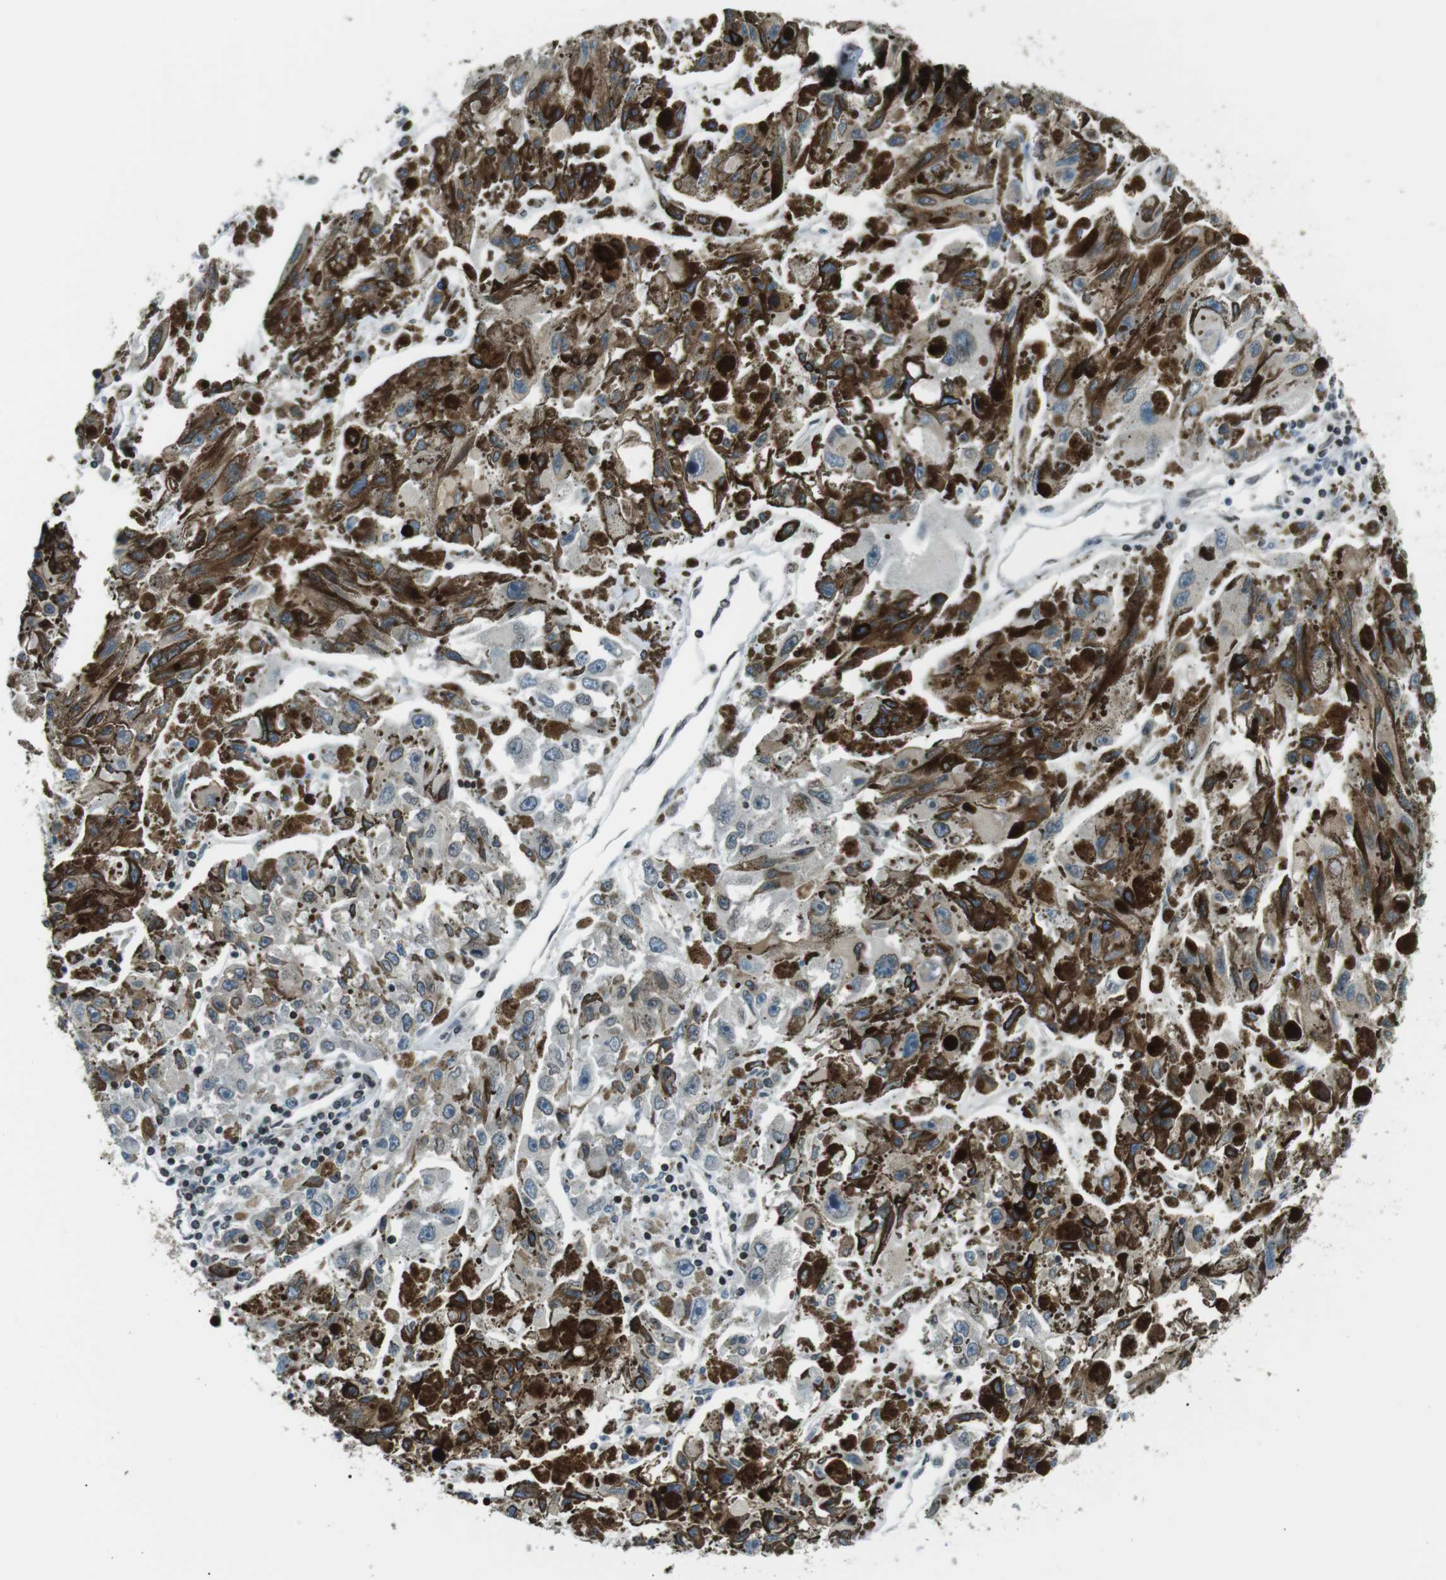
{"staining": {"intensity": "moderate", "quantity": "25%-75%", "location": "cytoplasmic/membranous,nuclear"}, "tissue": "melanoma", "cell_type": "Tumor cells", "image_type": "cancer", "snomed": [{"axis": "morphology", "description": "Malignant melanoma, NOS"}, {"axis": "topography", "description": "Skin"}], "caption": "This is a photomicrograph of immunohistochemistry staining of malignant melanoma, which shows moderate expression in the cytoplasmic/membranous and nuclear of tumor cells.", "gene": "TMX4", "patient": {"sex": "female", "age": 104}}